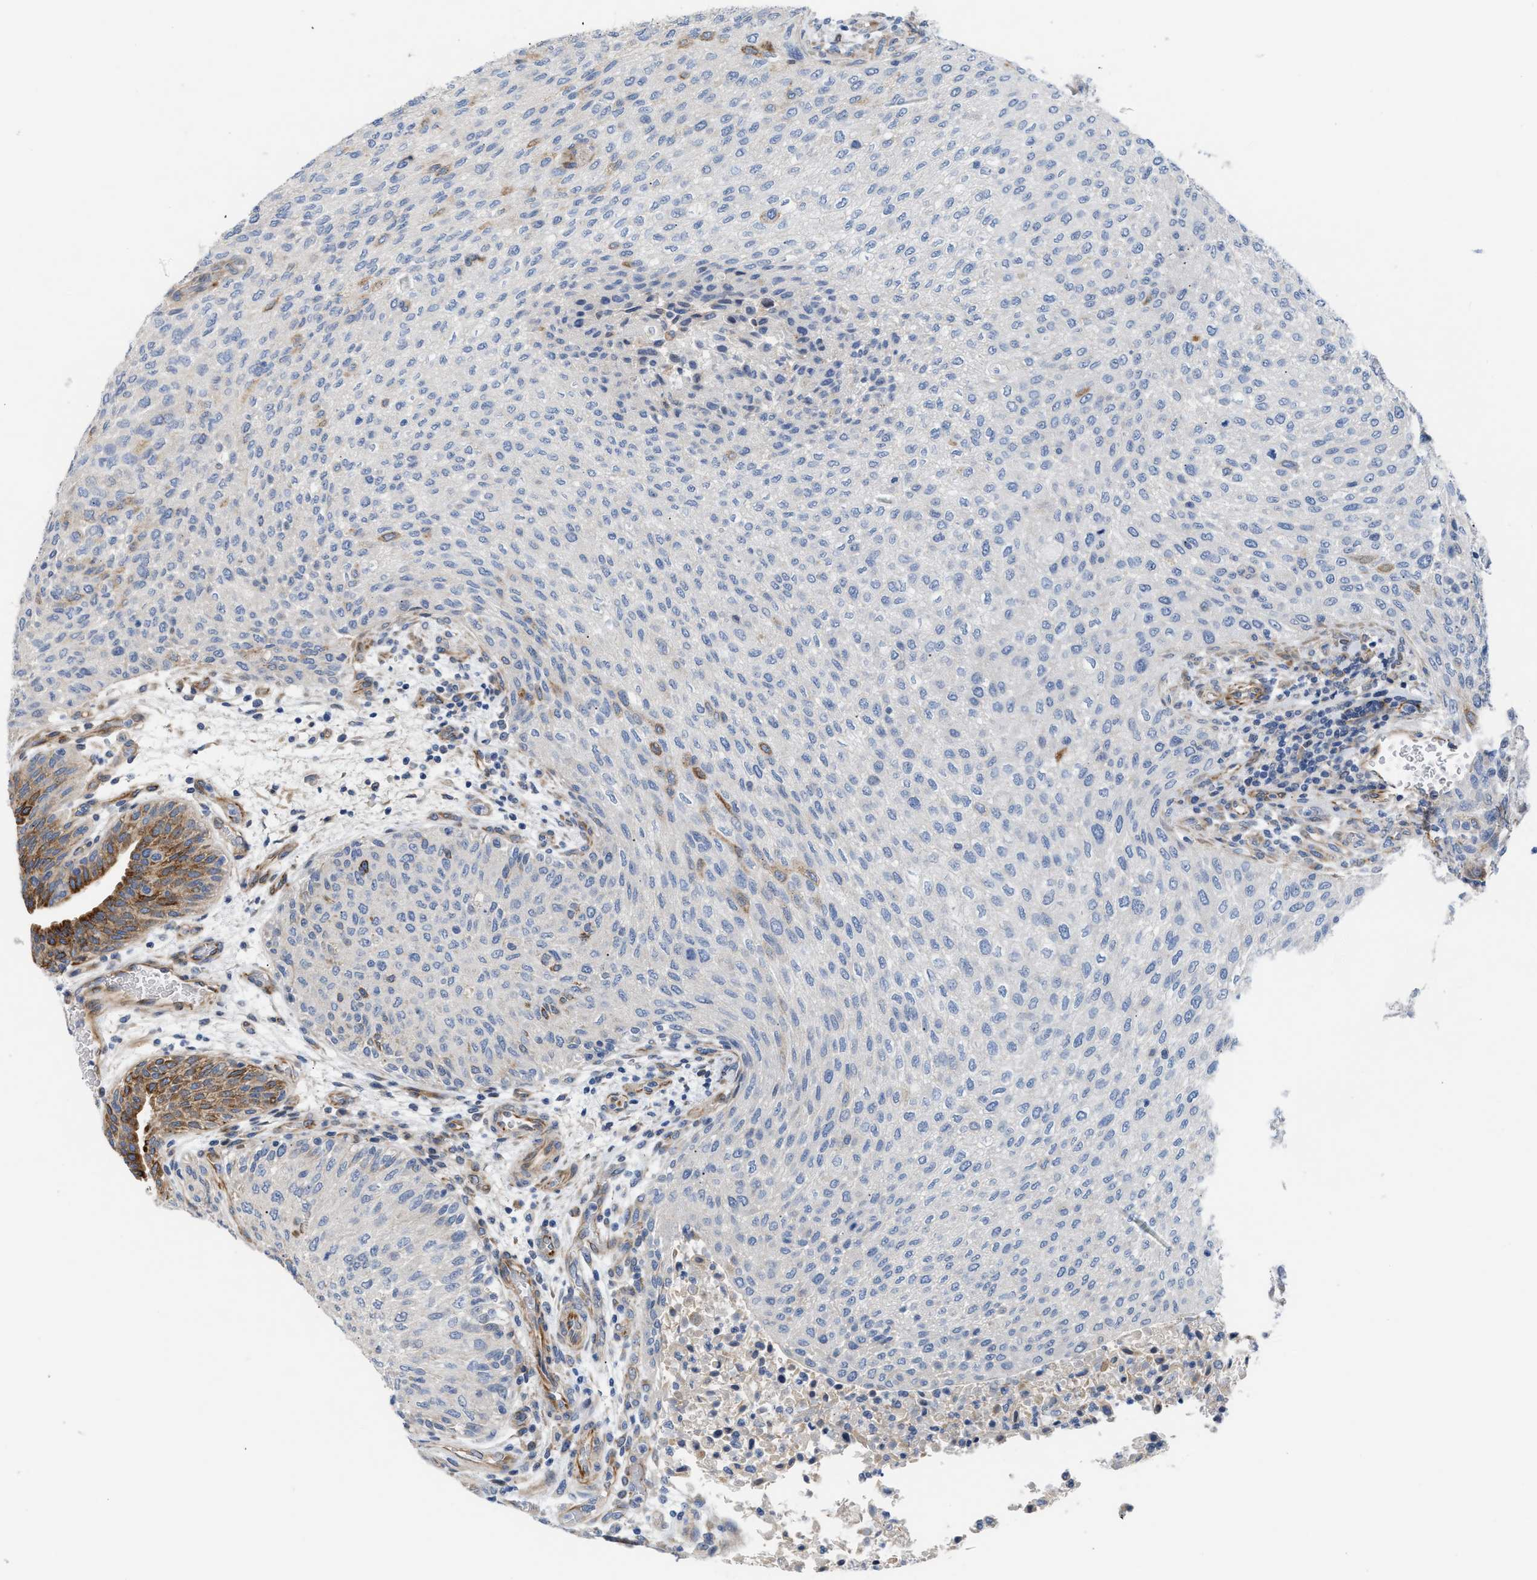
{"staining": {"intensity": "negative", "quantity": "none", "location": "none"}, "tissue": "urothelial cancer", "cell_type": "Tumor cells", "image_type": "cancer", "snomed": [{"axis": "morphology", "description": "Urothelial carcinoma, Low grade"}, {"axis": "morphology", "description": "Urothelial carcinoma, High grade"}, {"axis": "topography", "description": "Urinary bladder"}], "caption": "Urothelial carcinoma (low-grade) was stained to show a protein in brown. There is no significant positivity in tumor cells. (DAB immunohistochemistry (IHC) visualized using brightfield microscopy, high magnification).", "gene": "TFPI", "patient": {"sex": "male", "age": 35}}